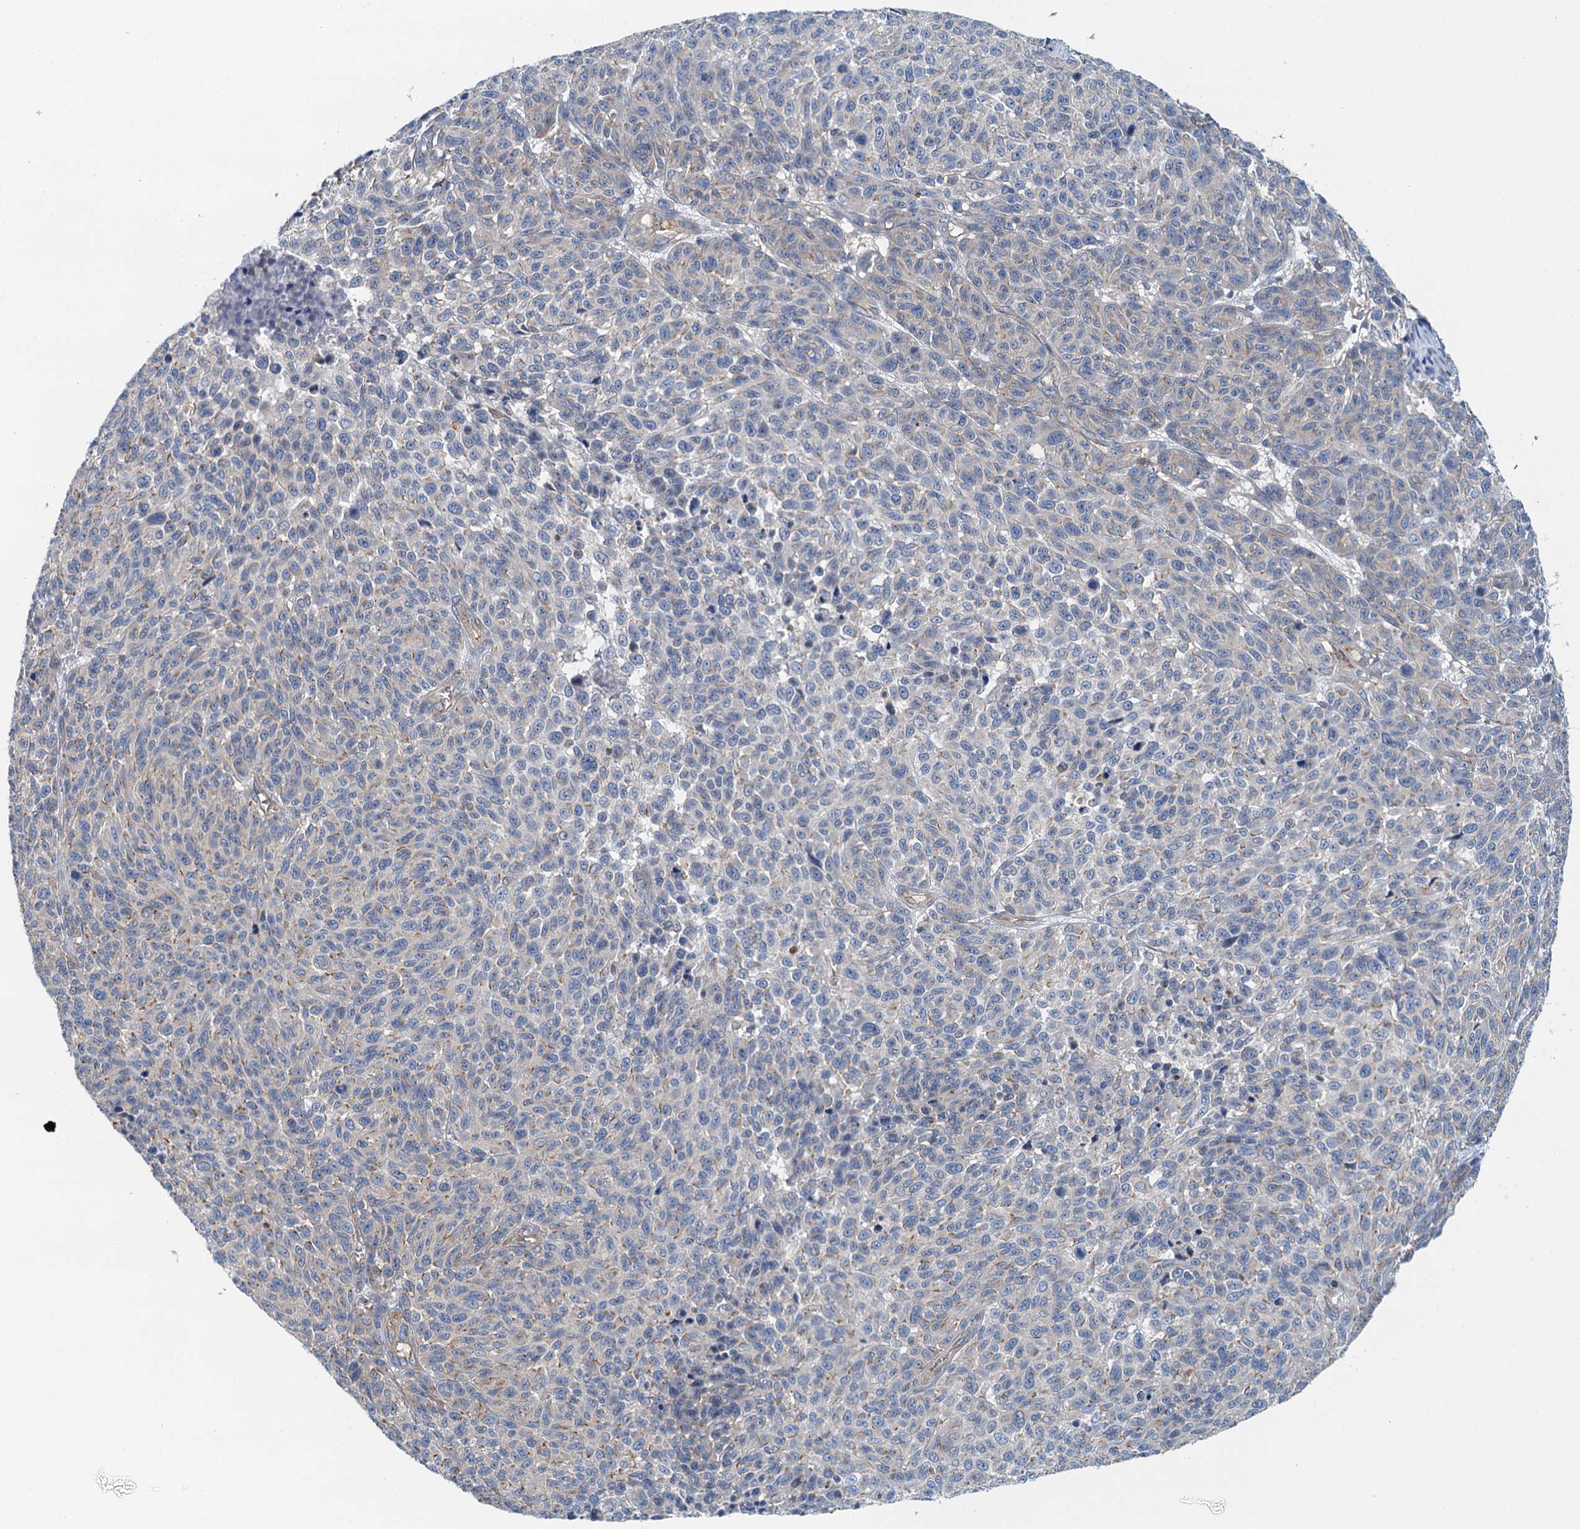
{"staining": {"intensity": "weak", "quantity": "<25%", "location": "cytoplasmic/membranous"}, "tissue": "melanoma", "cell_type": "Tumor cells", "image_type": "cancer", "snomed": [{"axis": "morphology", "description": "Malignant melanoma, NOS"}, {"axis": "topography", "description": "Skin"}], "caption": "High power microscopy photomicrograph of an IHC photomicrograph of melanoma, revealing no significant positivity in tumor cells.", "gene": "ROGDI", "patient": {"sex": "male", "age": 49}}